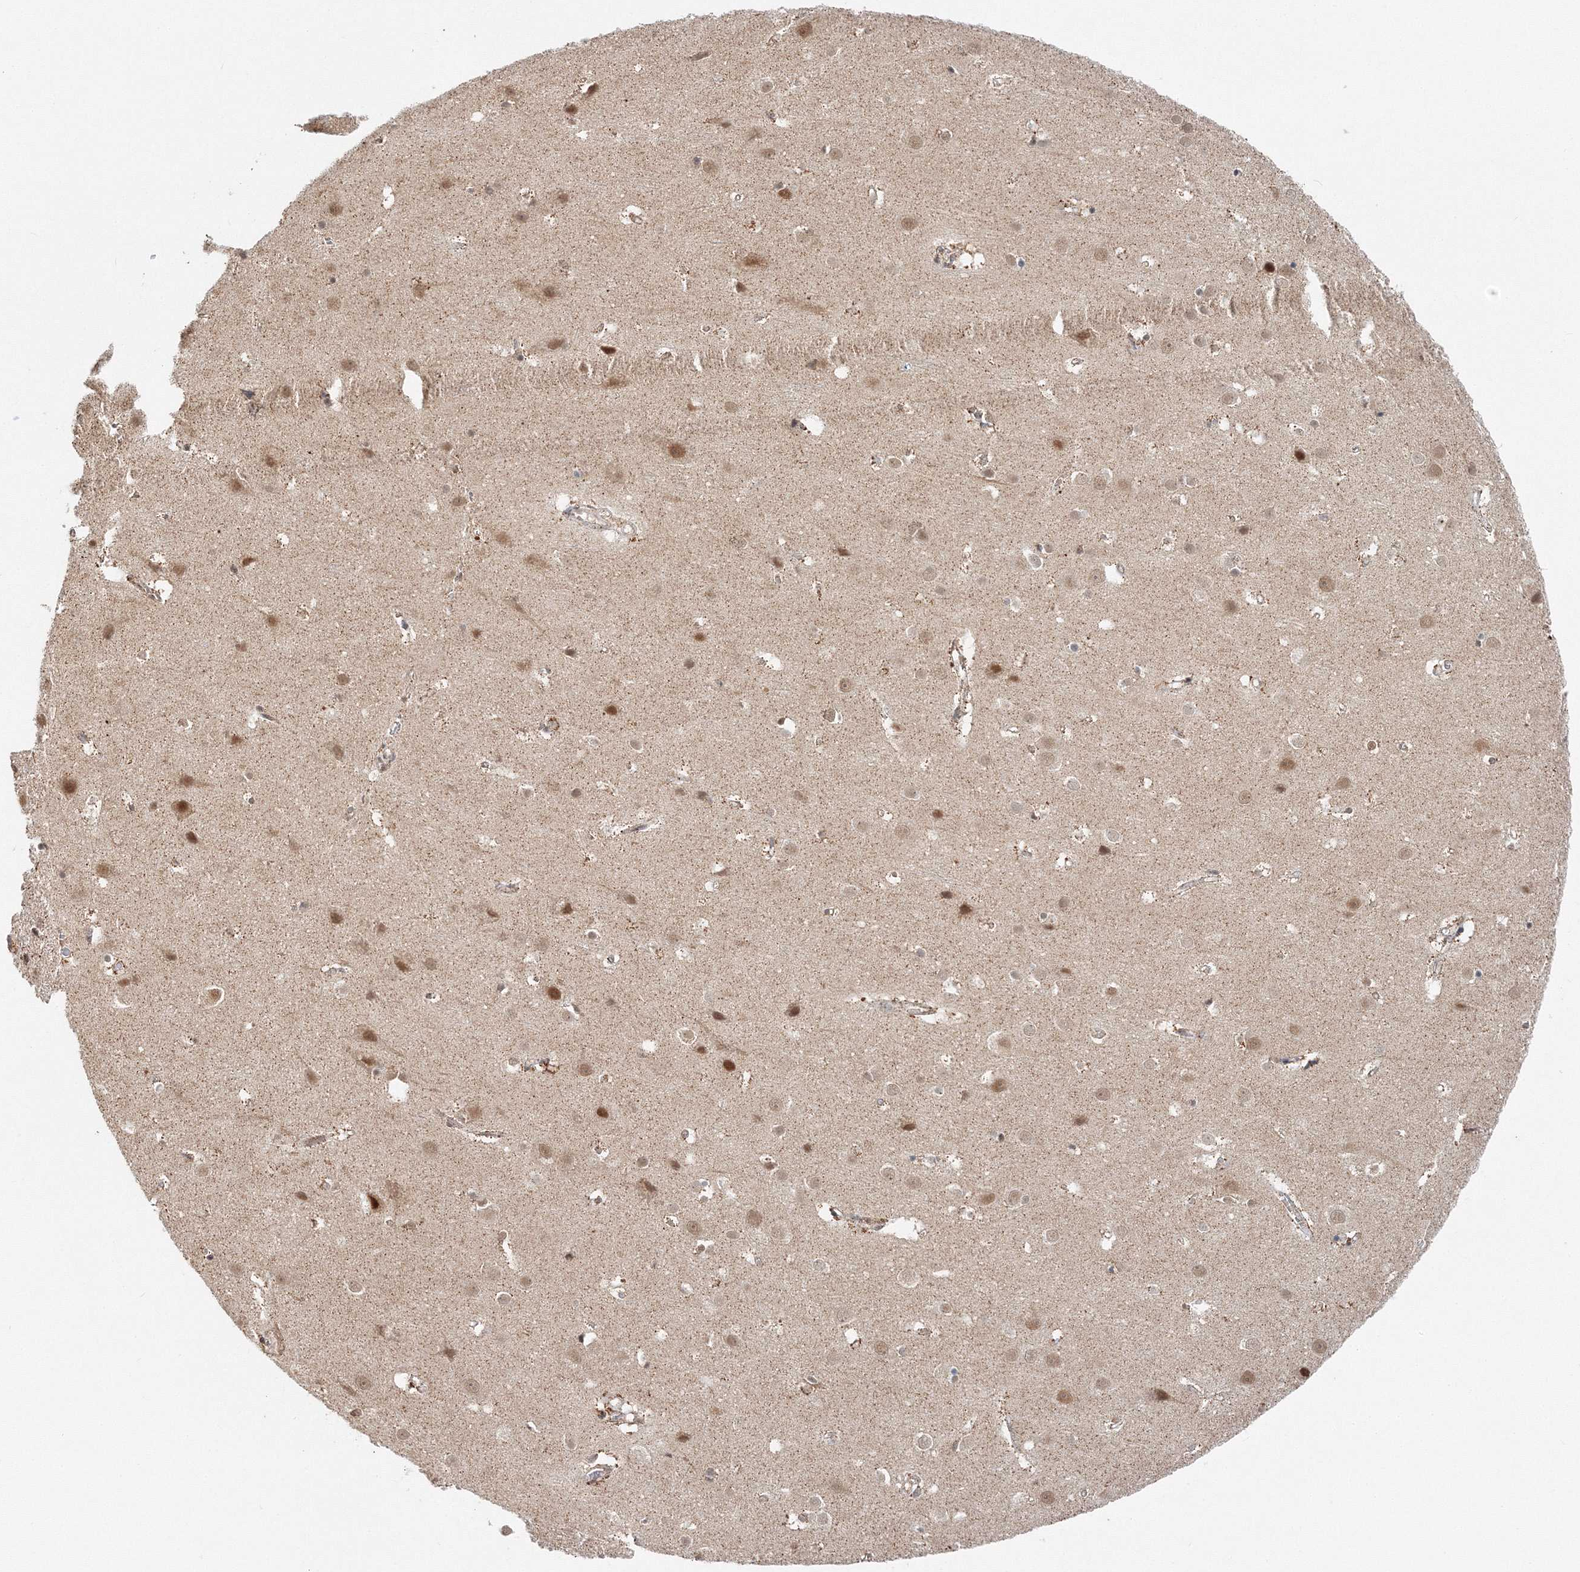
{"staining": {"intensity": "weak", "quantity": "25%-75%", "location": "cytoplasmic/membranous"}, "tissue": "cerebral cortex", "cell_type": "Endothelial cells", "image_type": "normal", "snomed": [{"axis": "morphology", "description": "Normal tissue, NOS"}, {"axis": "topography", "description": "Cerebral cortex"}], "caption": "Immunohistochemical staining of normal human cerebral cortex reveals 25%-75% levels of weak cytoplasmic/membranous protein staining in about 25%-75% of endothelial cells.", "gene": "PSMD6", "patient": {"sex": "male", "age": 54}}